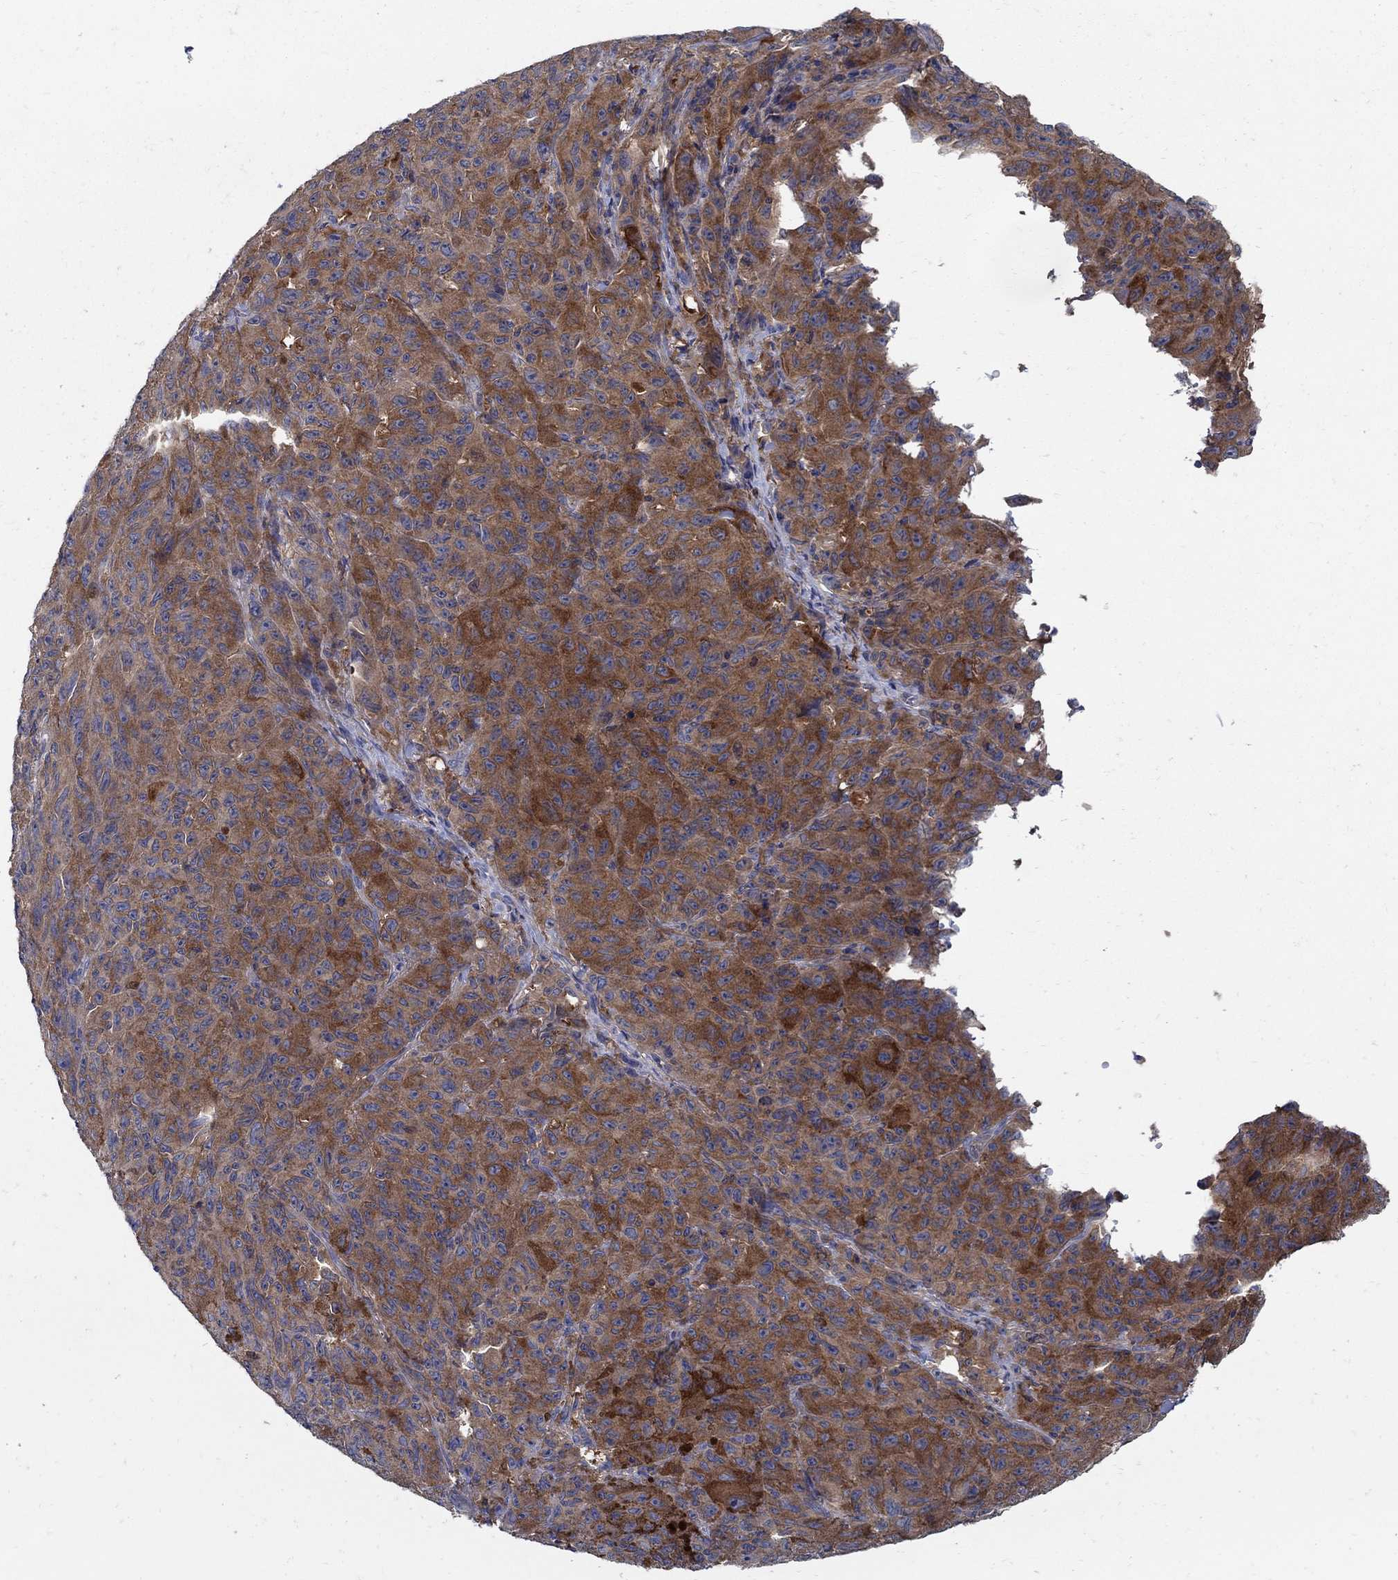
{"staining": {"intensity": "strong", "quantity": "25%-75%", "location": "cytoplasmic/membranous"}, "tissue": "melanoma", "cell_type": "Tumor cells", "image_type": "cancer", "snomed": [{"axis": "morphology", "description": "Malignant melanoma, NOS"}, {"axis": "topography", "description": "Vulva, labia, clitoris and Bartholin´s gland, NO"}], "caption": "Immunohistochemistry (IHC) image of neoplastic tissue: human melanoma stained using immunohistochemistry (IHC) shows high levels of strong protein expression localized specifically in the cytoplasmic/membranous of tumor cells, appearing as a cytoplasmic/membranous brown color.", "gene": "MTHFR", "patient": {"sex": "female", "age": 75}}